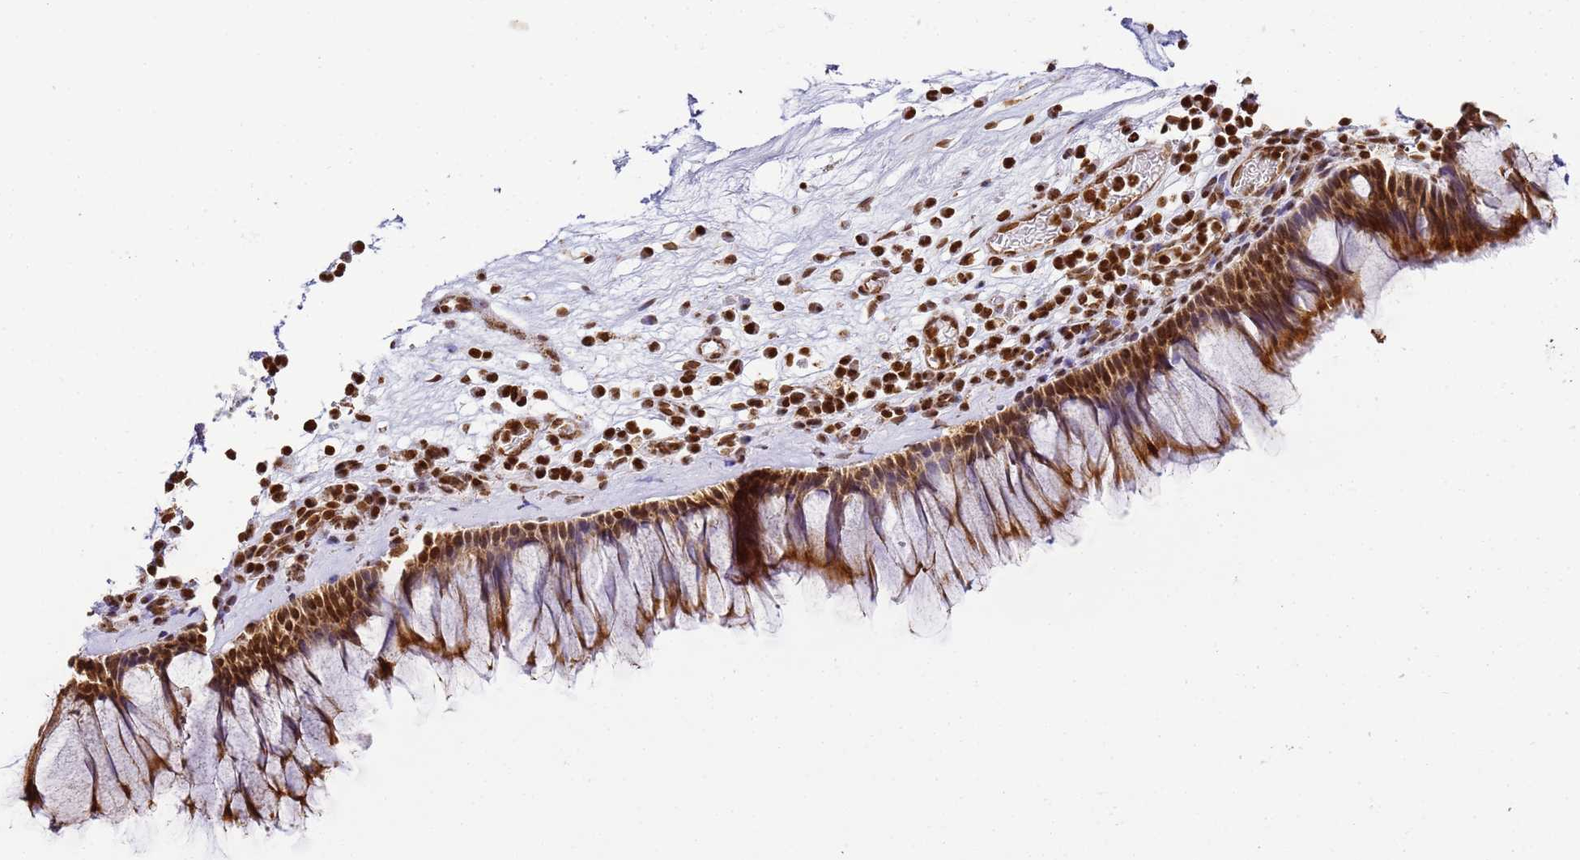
{"staining": {"intensity": "strong", "quantity": ">75%", "location": "cytoplasmic/membranous"}, "tissue": "nasopharynx", "cell_type": "Respiratory epithelial cells", "image_type": "normal", "snomed": [{"axis": "morphology", "description": "Normal tissue, NOS"}, {"axis": "morphology", "description": "Inflammation, NOS"}, {"axis": "topography", "description": "Nasopharynx"}], "caption": "An image showing strong cytoplasmic/membranous positivity in approximately >75% of respiratory epithelial cells in unremarkable nasopharynx, as visualized by brown immunohistochemical staining.", "gene": "HSPE1", "patient": {"sex": "male", "age": 70}}